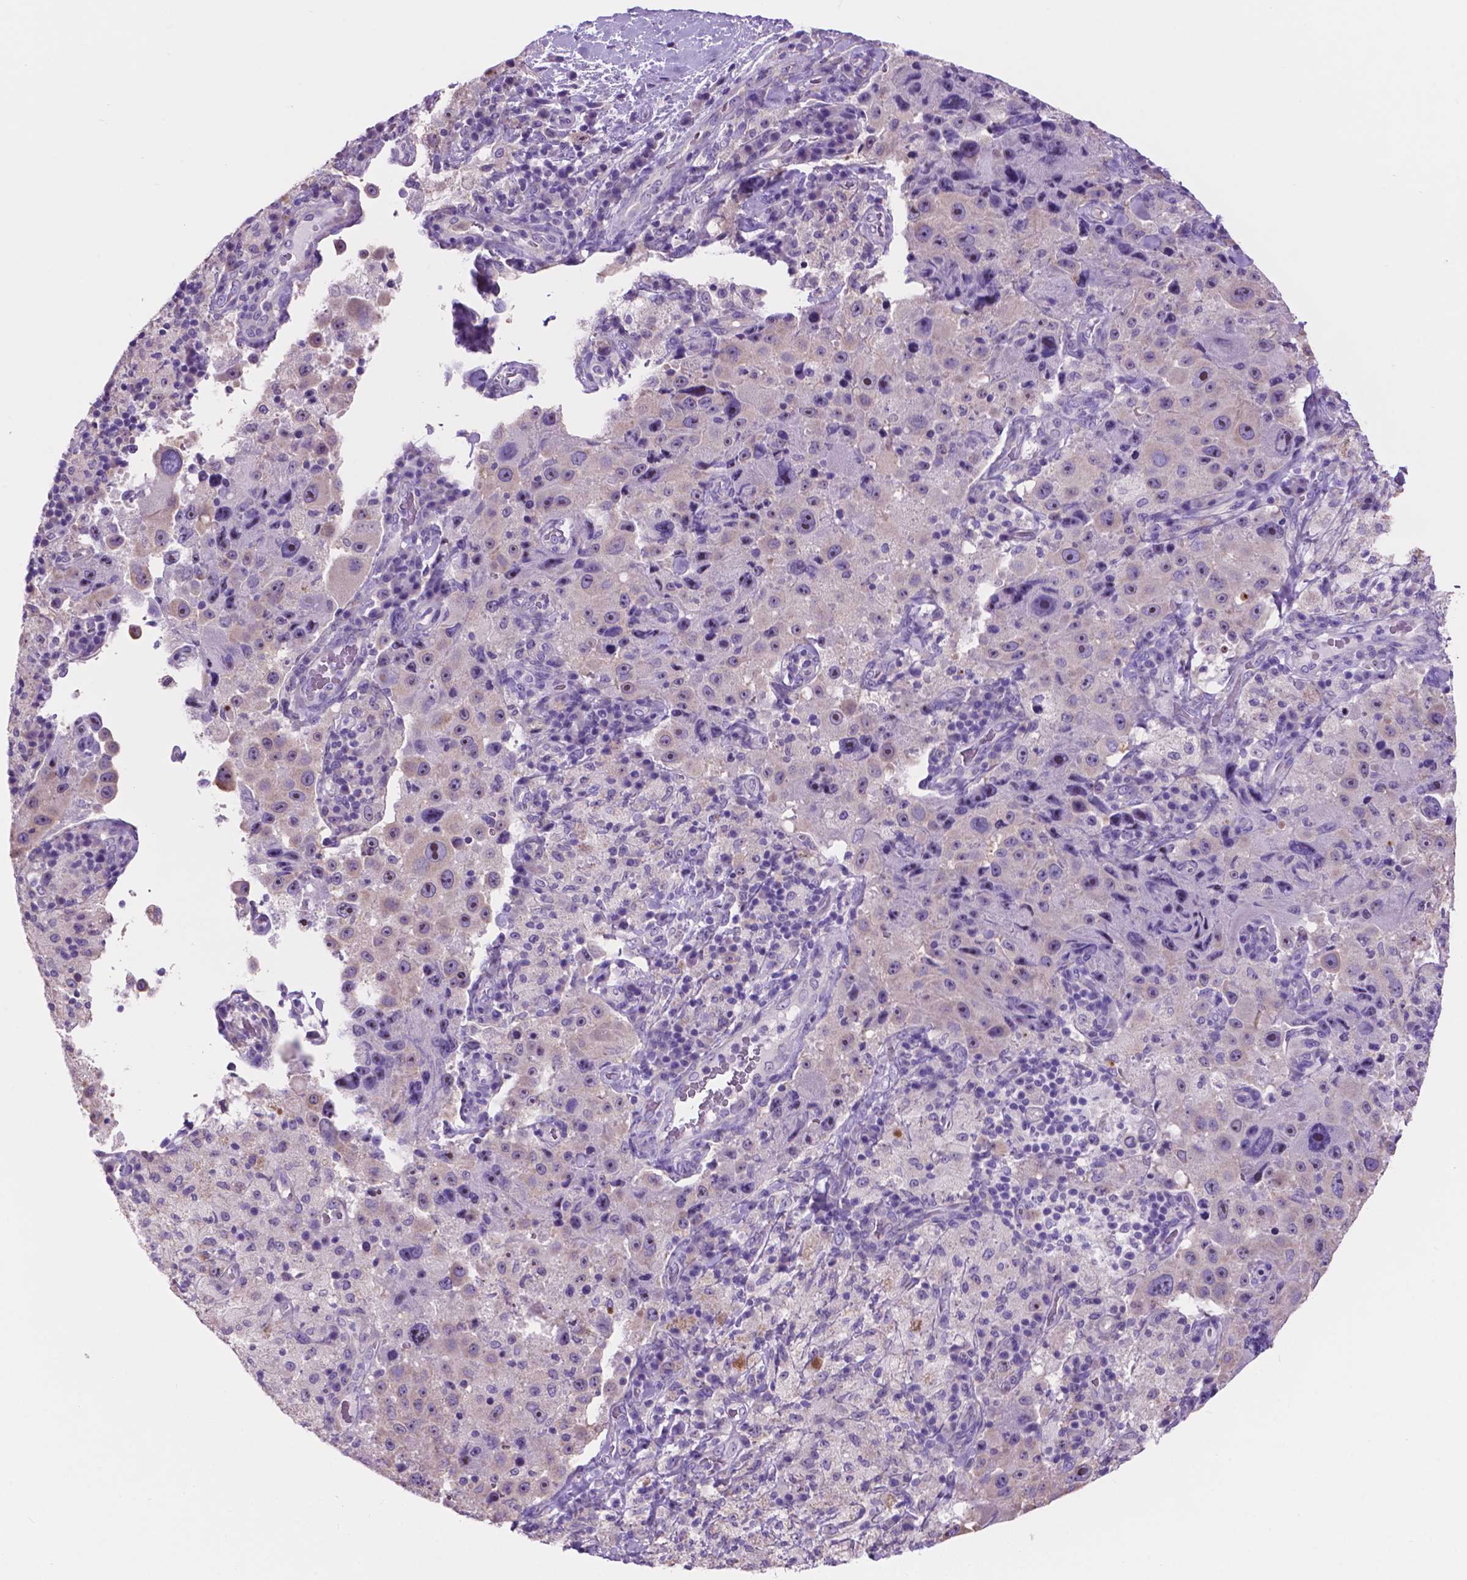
{"staining": {"intensity": "moderate", "quantity": "<25%", "location": "nuclear"}, "tissue": "melanoma", "cell_type": "Tumor cells", "image_type": "cancer", "snomed": [{"axis": "morphology", "description": "Malignant melanoma, Metastatic site"}, {"axis": "topography", "description": "Lymph node"}], "caption": "Melanoma stained with a protein marker reveals moderate staining in tumor cells.", "gene": "SPDYA", "patient": {"sex": "male", "age": 62}}